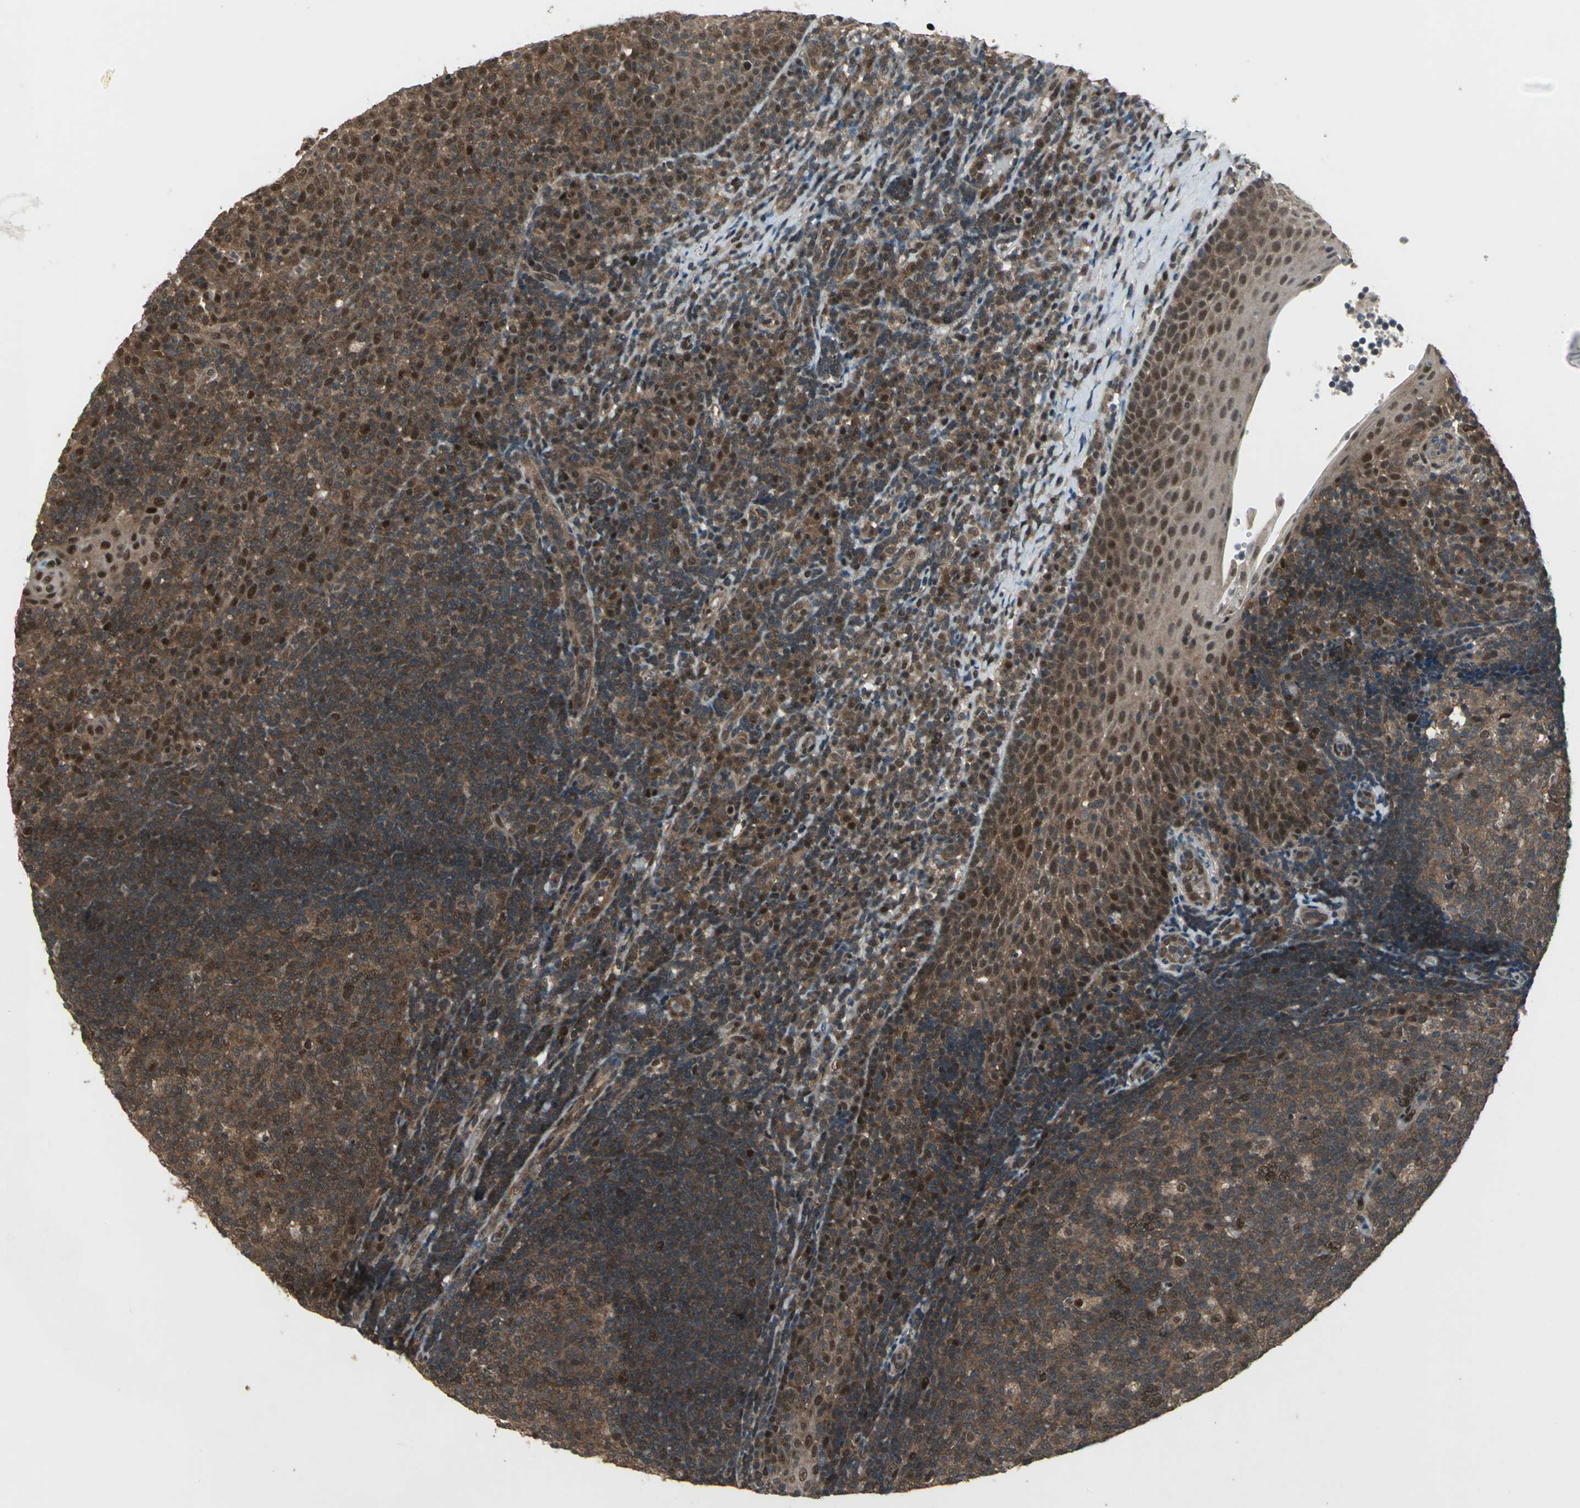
{"staining": {"intensity": "moderate", "quantity": ">75%", "location": "cytoplasmic/membranous,nuclear"}, "tissue": "tonsil", "cell_type": "Germinal center cells", "image_type": "normal", "snomed": [{"axis": "morphology", "description": "Normal tissue, NOS"}, {"axis": "topography", "description": "Tonsil"}], "caption": "DAB (3,3'-diaminobenzidine) immunohistochemical staining of normal human tonsil reveals moderate cytoplasmic/membranous,nuclear protein staining in approximately >75% of germinal center cells. (IHC, brightfield microscopy, high magnification).", "gene": "COPS5", "patient": {"sex": "female", "age": 40}}